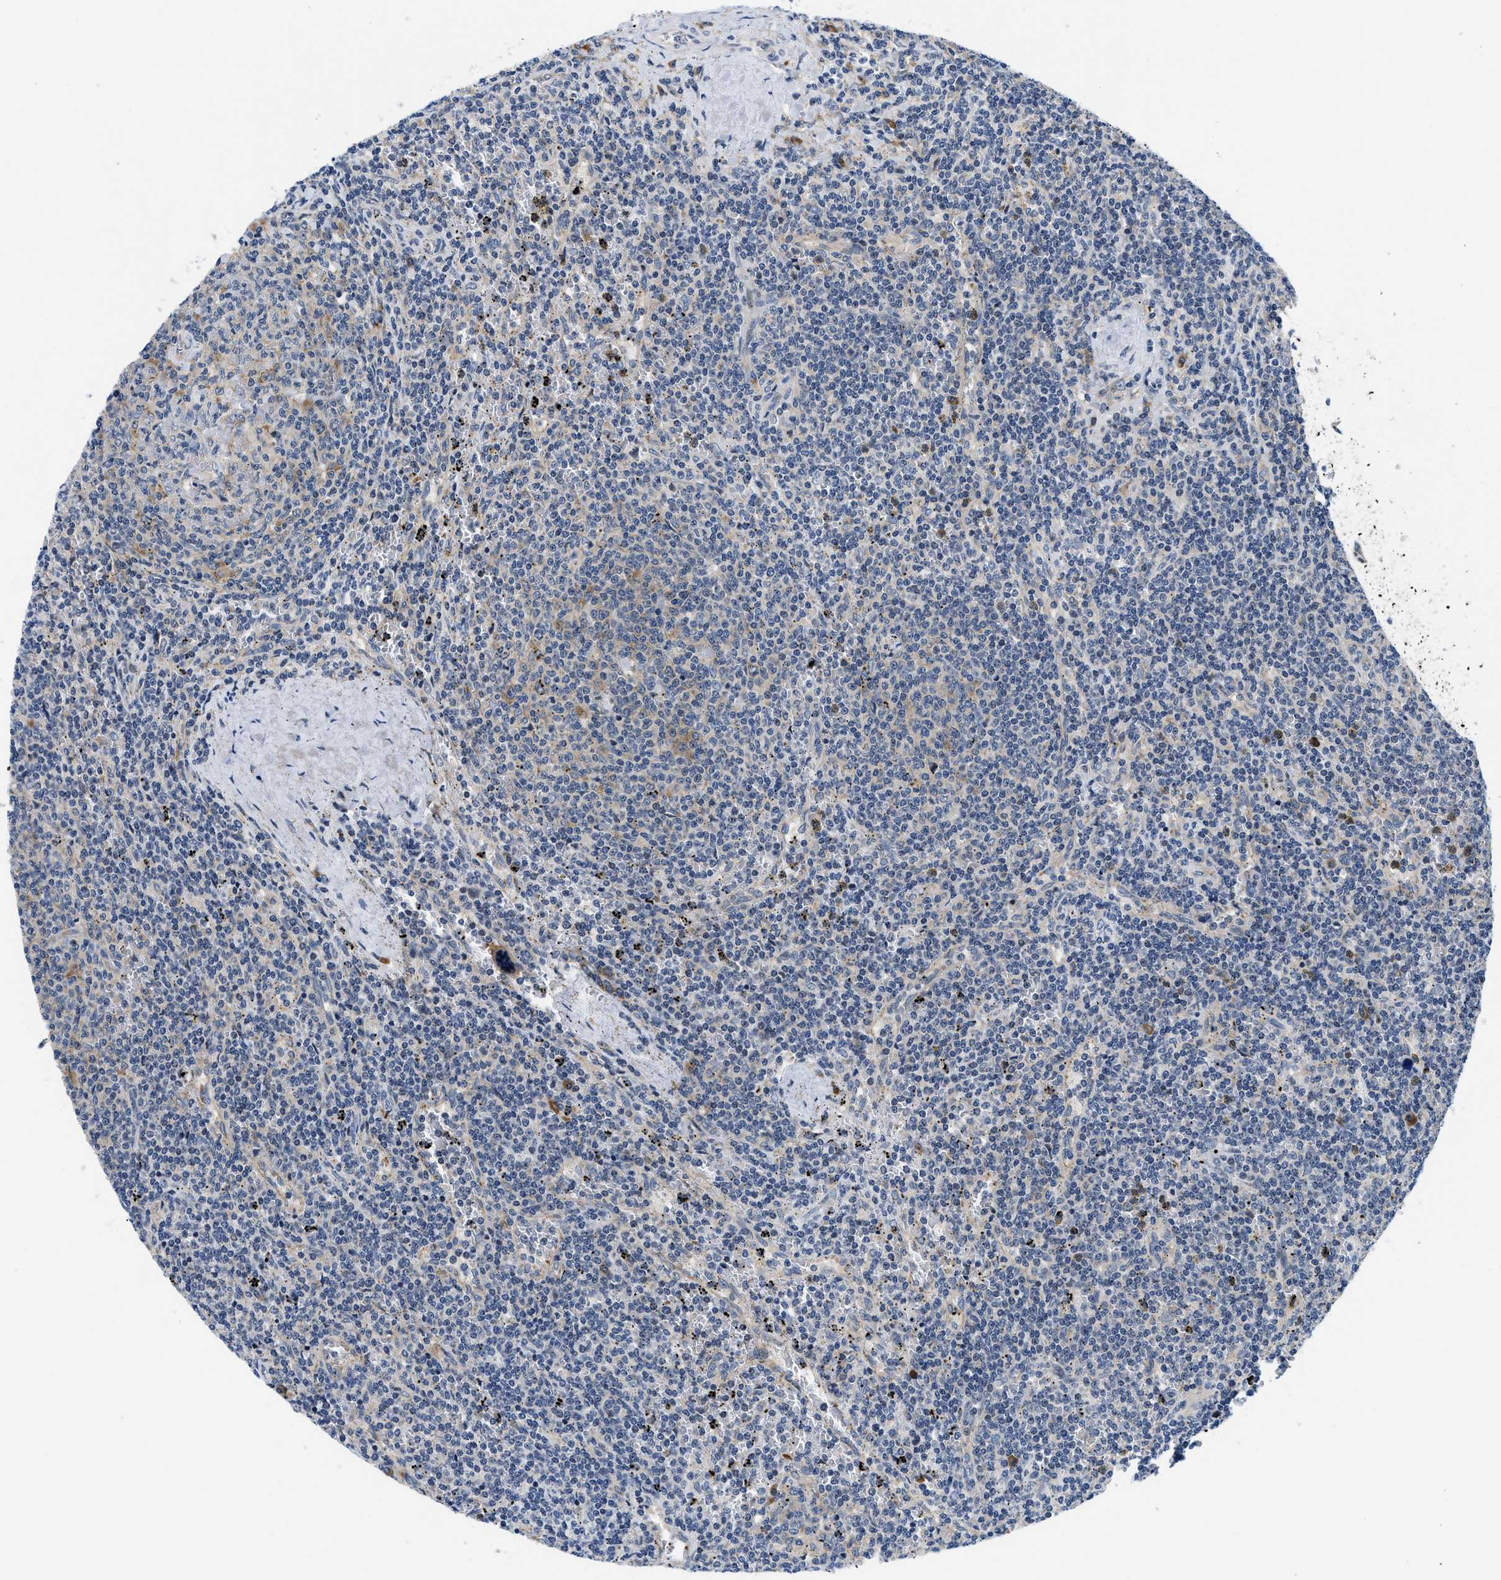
{"staining": {"intensity": "weak", "quantity": "<25%", "location": "cytoplasmic/membranous"}, "tissue": "lymphoma", "cell_type": "Tumor cells", "image_type": "cancer", "snomed": [{"axis": "morphology", "description": "Malignant lymphoma, non-Hodgkin's type, Low grade"}, {"axis": "topography", "description": "Spleen"}], "caption": "High magnification brightfield microscopy of lymphoma stained with DAB (3,3'-diaminobenzidine) (brown) and counterstained with hematoxylin (blue): tumor cells show no significant positivity.", "gene": "IKBKE", "patient": {"sex": "female", "age": 50}}